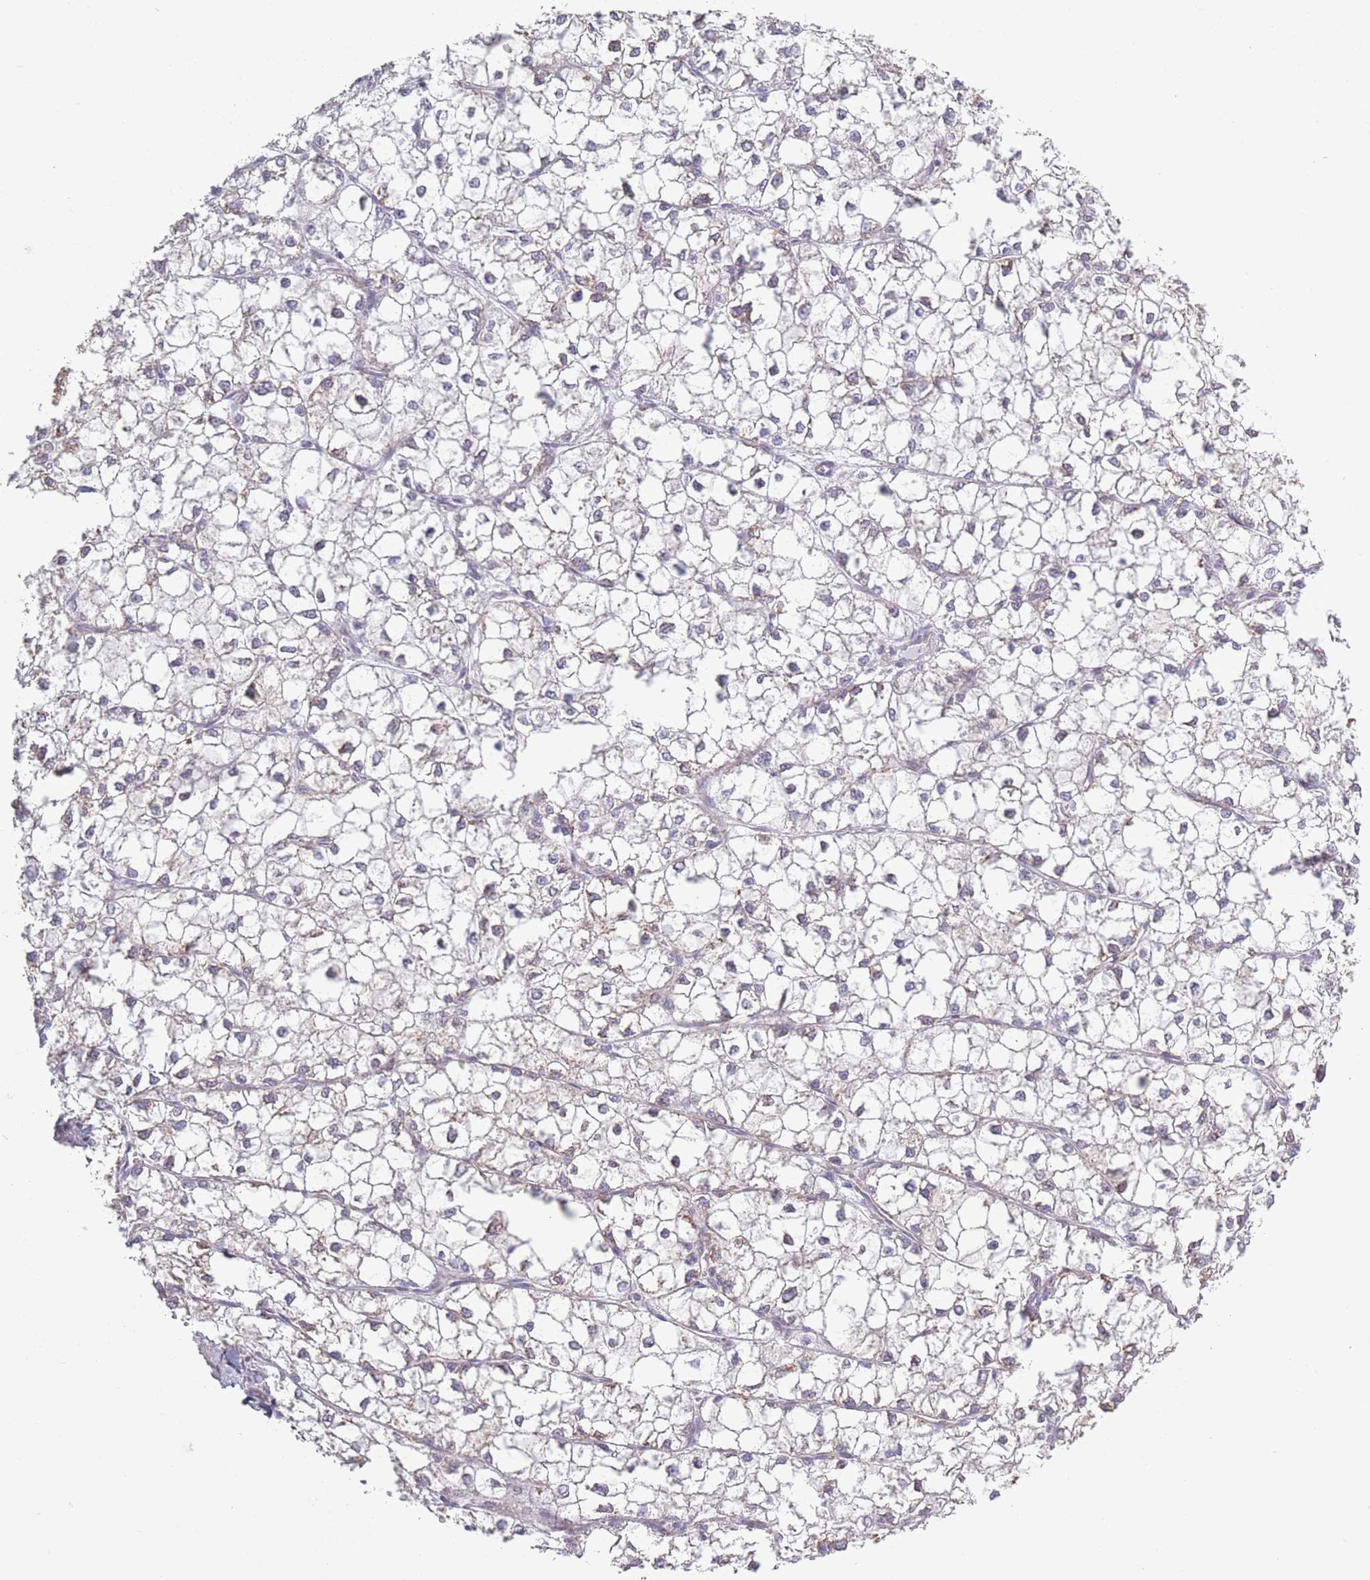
{"staining": {"intensity": "negative", "quantity": "none", "location": "none"}, "tissue": "liver cancer", "cell_type": "Tumor cells", "image_type": "cancer", "snomed": [{"axis": "morphology", "description": "Carcinoma, Hepatocellular, NOS"}, {"axis": "topography", "description": "Liver"}], "caption": "Human liver cancer (hepatocellular carcinoma) stained for a protein using immunohistochemistry demonstrates no positivity in tumor cells.", "gene": "PLEKHG2", "patient": {"sex": "female", "age": 43}}